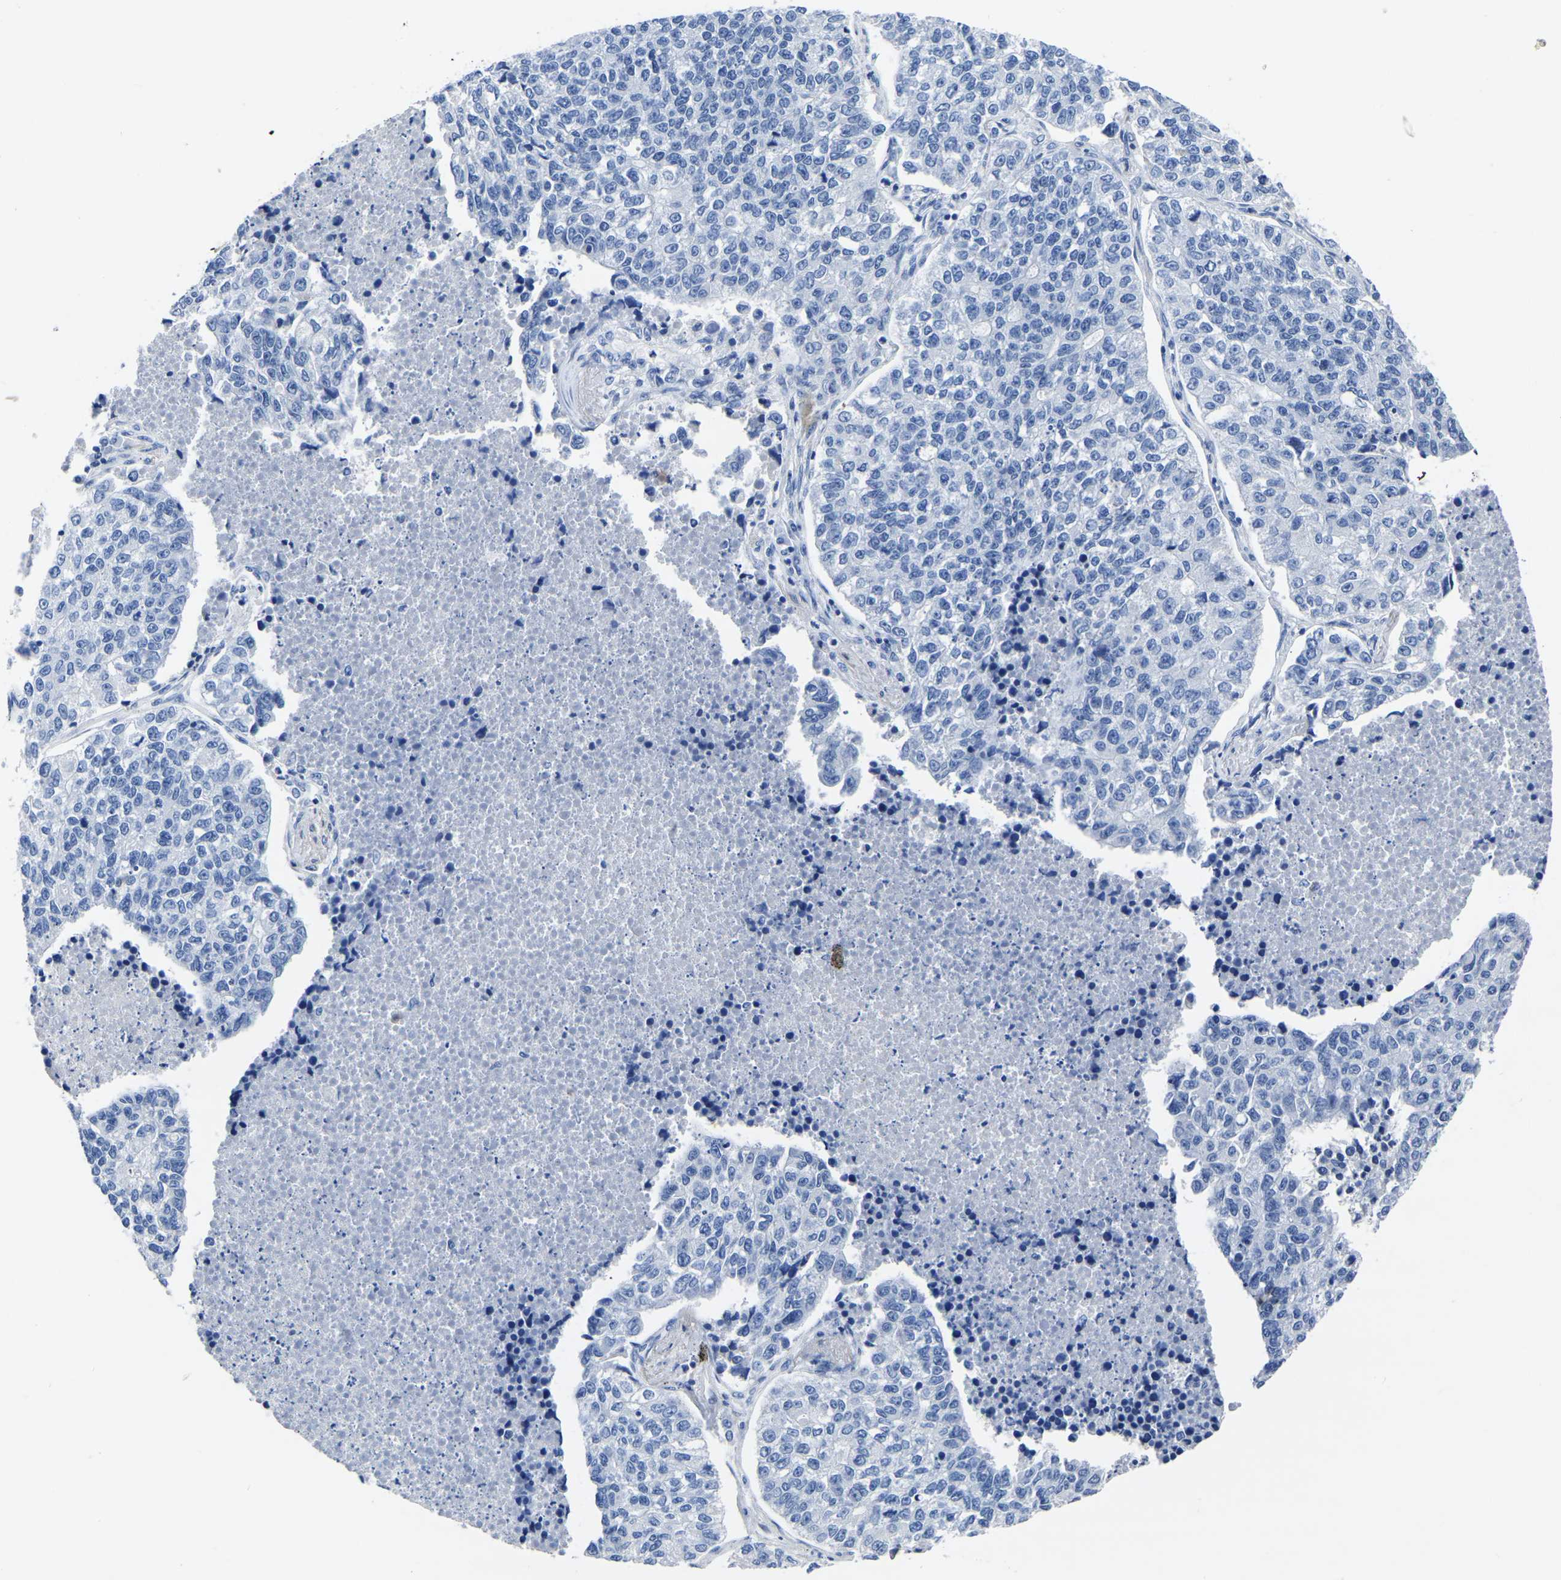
{"staining": {"intensity": "negative", "quantity": "none", "location": "none"}, "tissue": "lung cancer", "cell_type": "Tumor cells", "image_type": "cancer", "snomed": [{"axis": "morphology", "description": "Adenocarcinoma, NOS"}, {"axis": "topography", "description": "Lung"}], "caption": "Immunohistochemistry image of neoplastic tissue: human lung adenocarcinoma stained with DAB demonstrates no significant protein positivity in tumor cells.", "gene": "SLC45A3", "patient": {"sex": "male", "age": 49}}